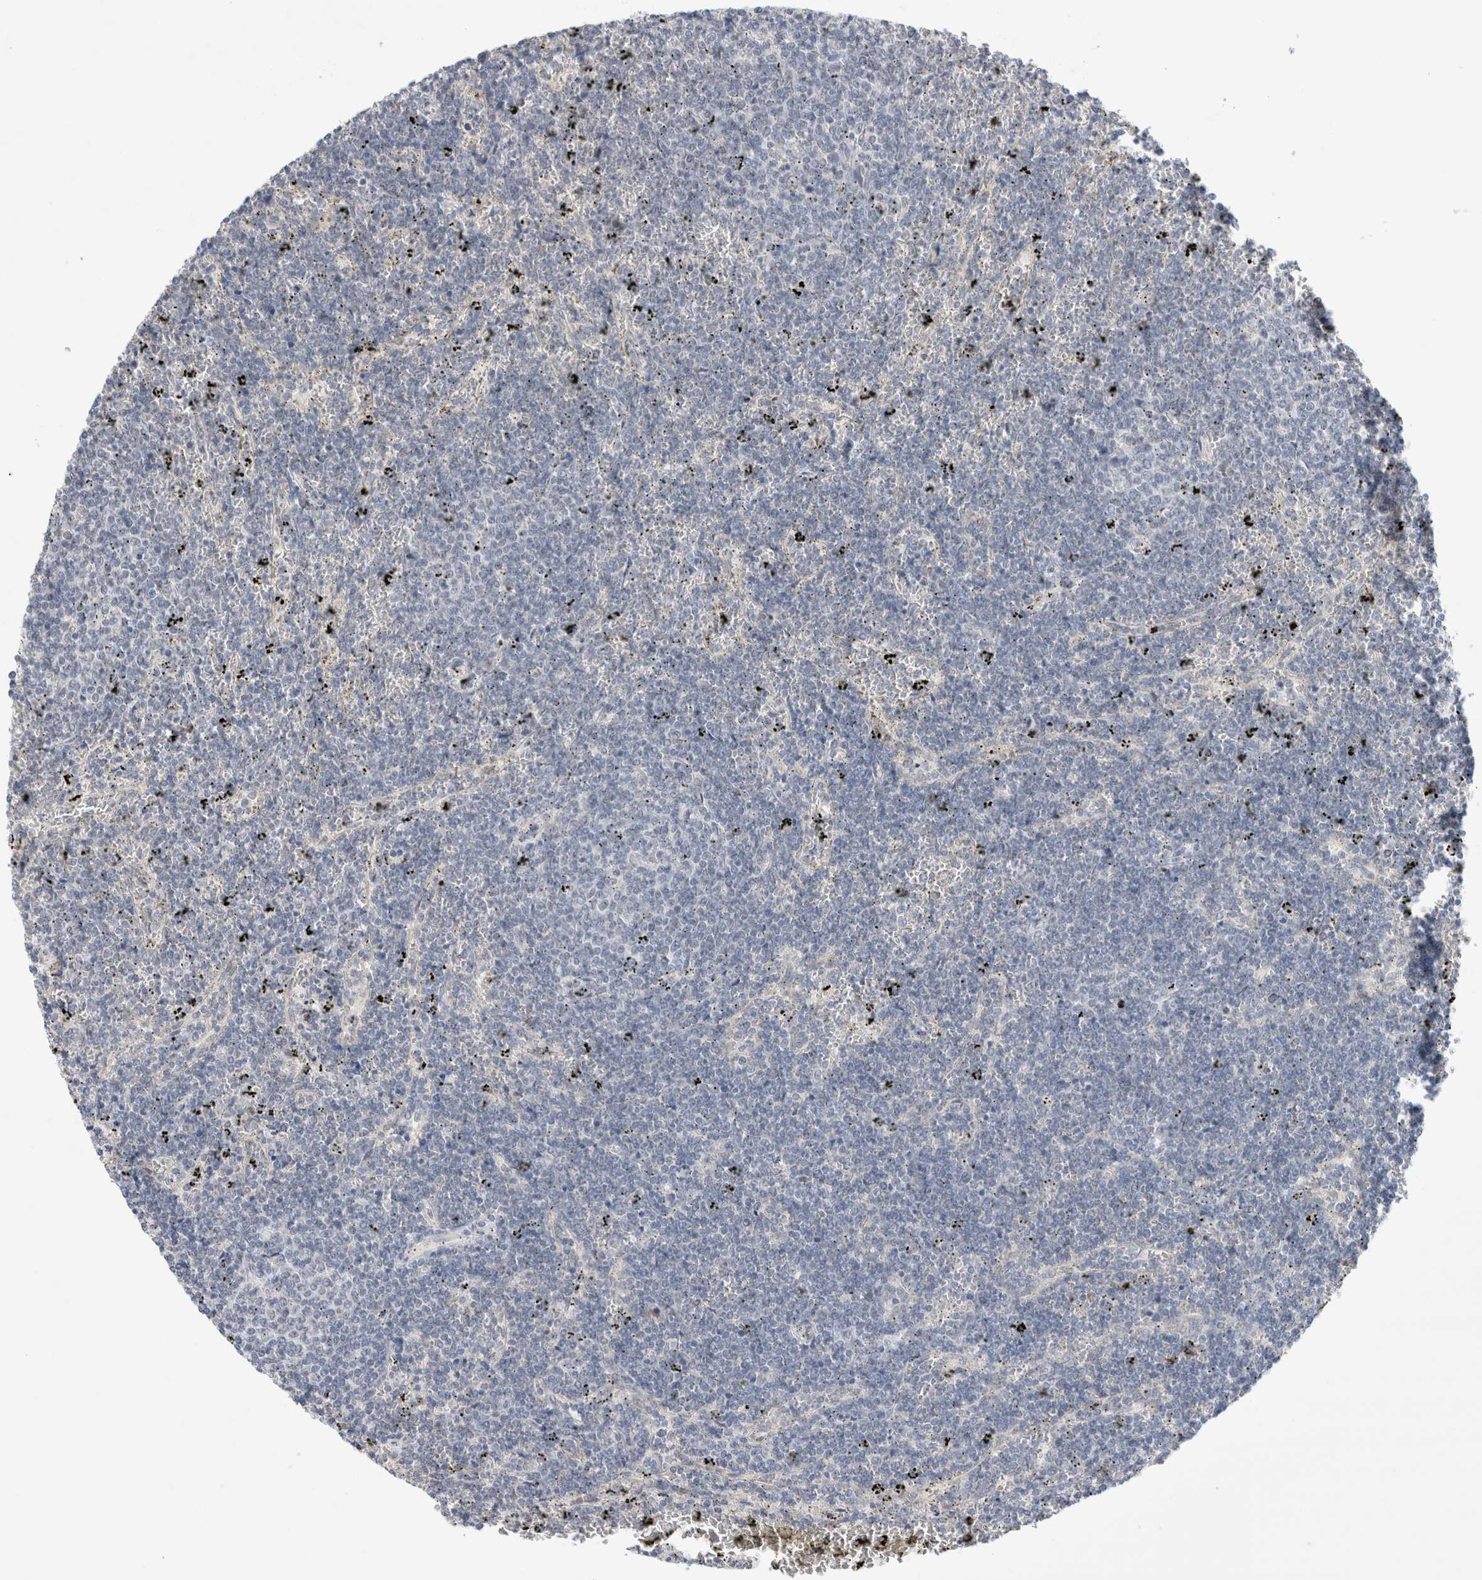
{"staining": {"intensity": "negative", "quantity": "none", "location": "none"}, "tissue": "lymphoma", "cell_type": "Tumor cells", "image_type": "cancer", "snomed": [{"axis": "morphology", "description": "Malignant lymphoma, non-Hodgkin's type, Low grade"}, {"axis": "topography", "description": "Spleen"}], "caption": "Tumor cells are negative for brown protein staining in malignant lymphoma, non-Hodgkin's type (low-grade).", "gene": "SLC22A12", "patient": {"sex": "female", "age": 50}}